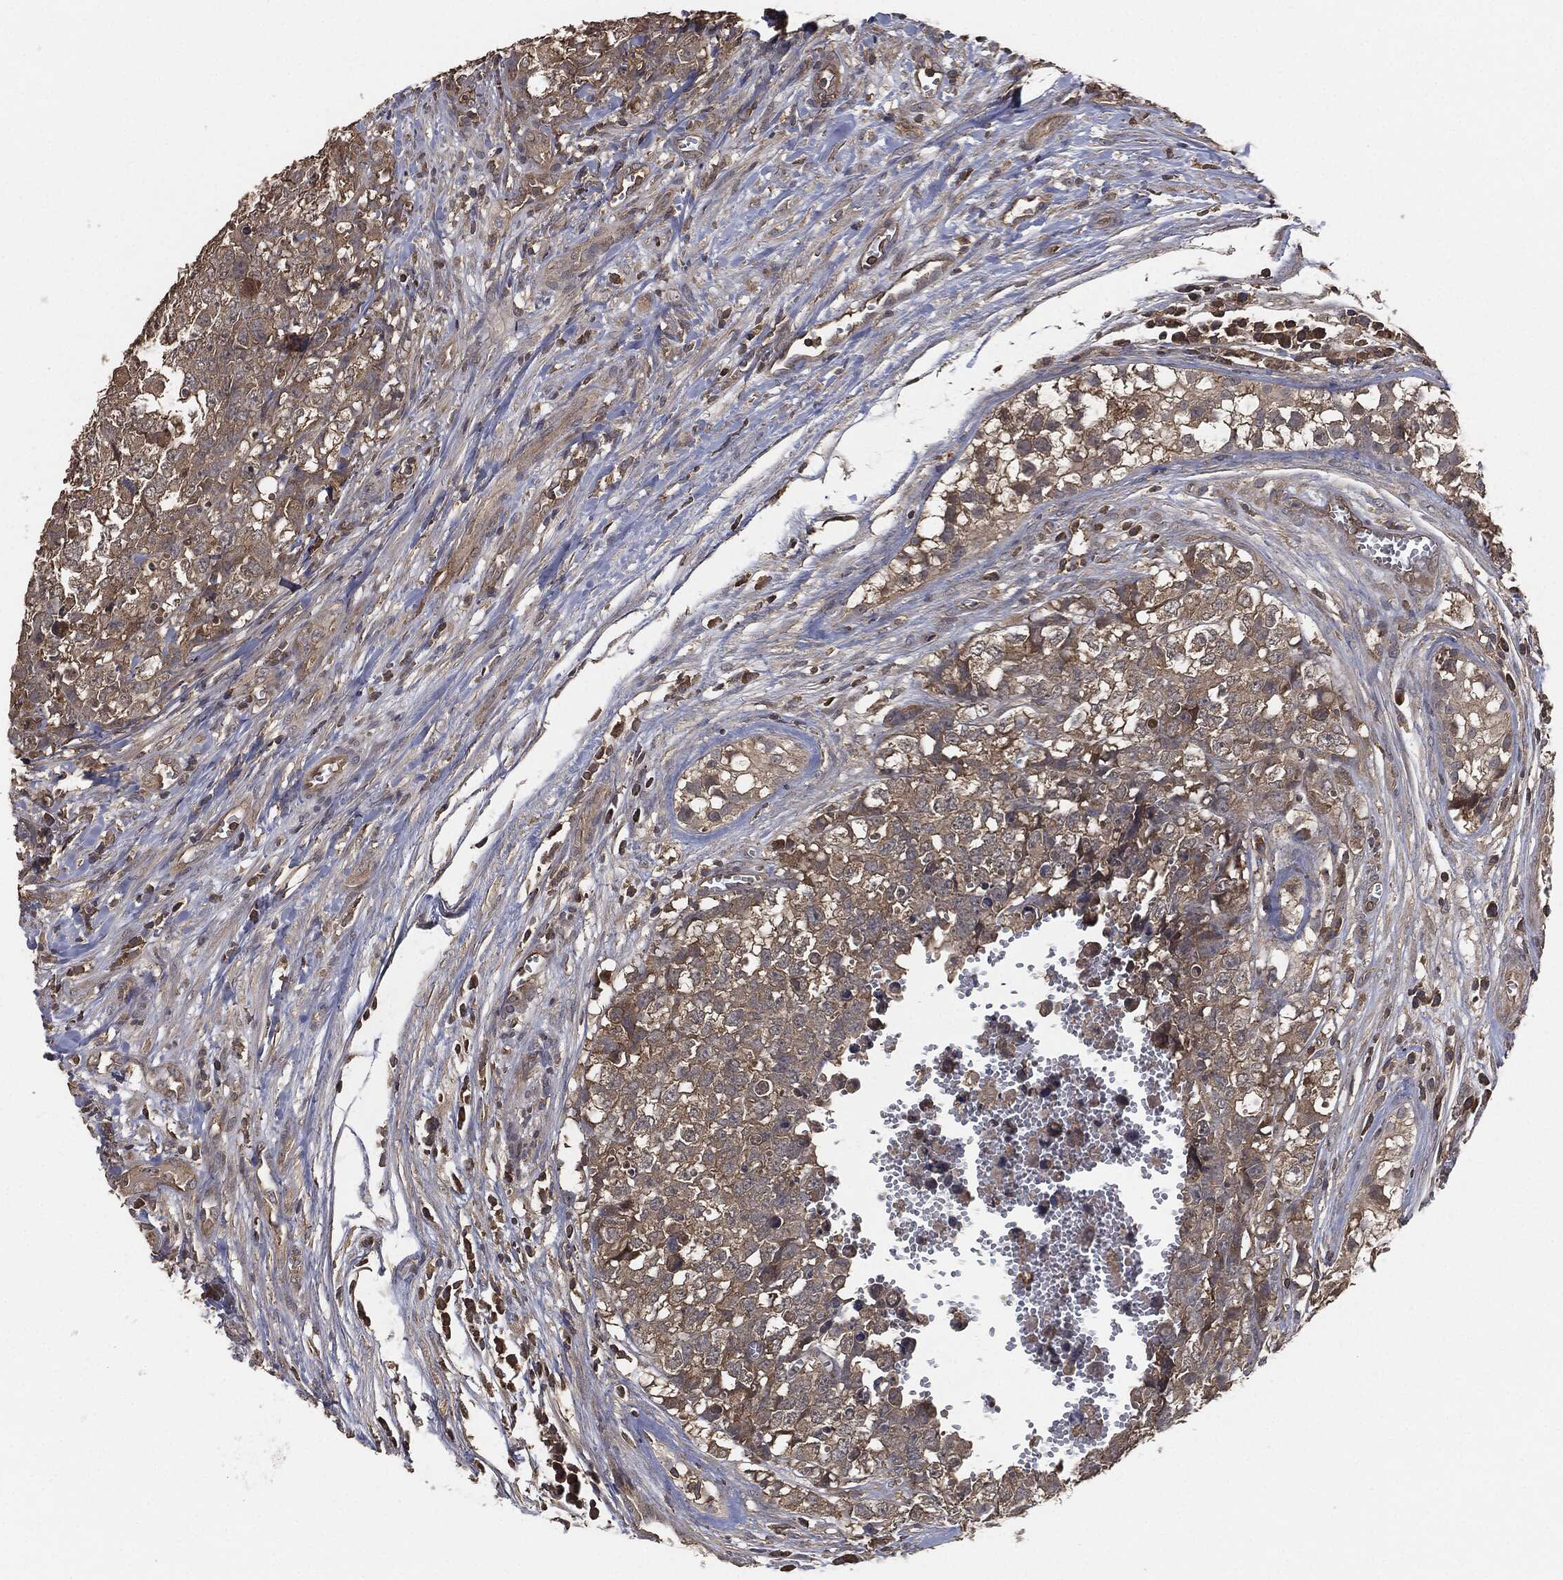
{"staining": {"intensity": "weak", "quantity": "25%-75%", "location": "cytoplasmic/membranous"}, "tissue": "testis cancer", "cell_type": "Tumor cells", "image_type": "cancer", "snomed": [{"axis": "morphology", "description": "Carcinoma, Embryonal, NOS"}, {"axis": "topography", "description": "Testis"}], "caption": "Immunohistochemistry micrograph of human embryonal carcinoma (testis) stained for a protein (brown), which exhibits low levels of weak cytoplasmic/membranous staining in approximately 25%-75% of tumor cells.", "gene": "ERBIN", "patient": {"sex": "male", "age": 23}}